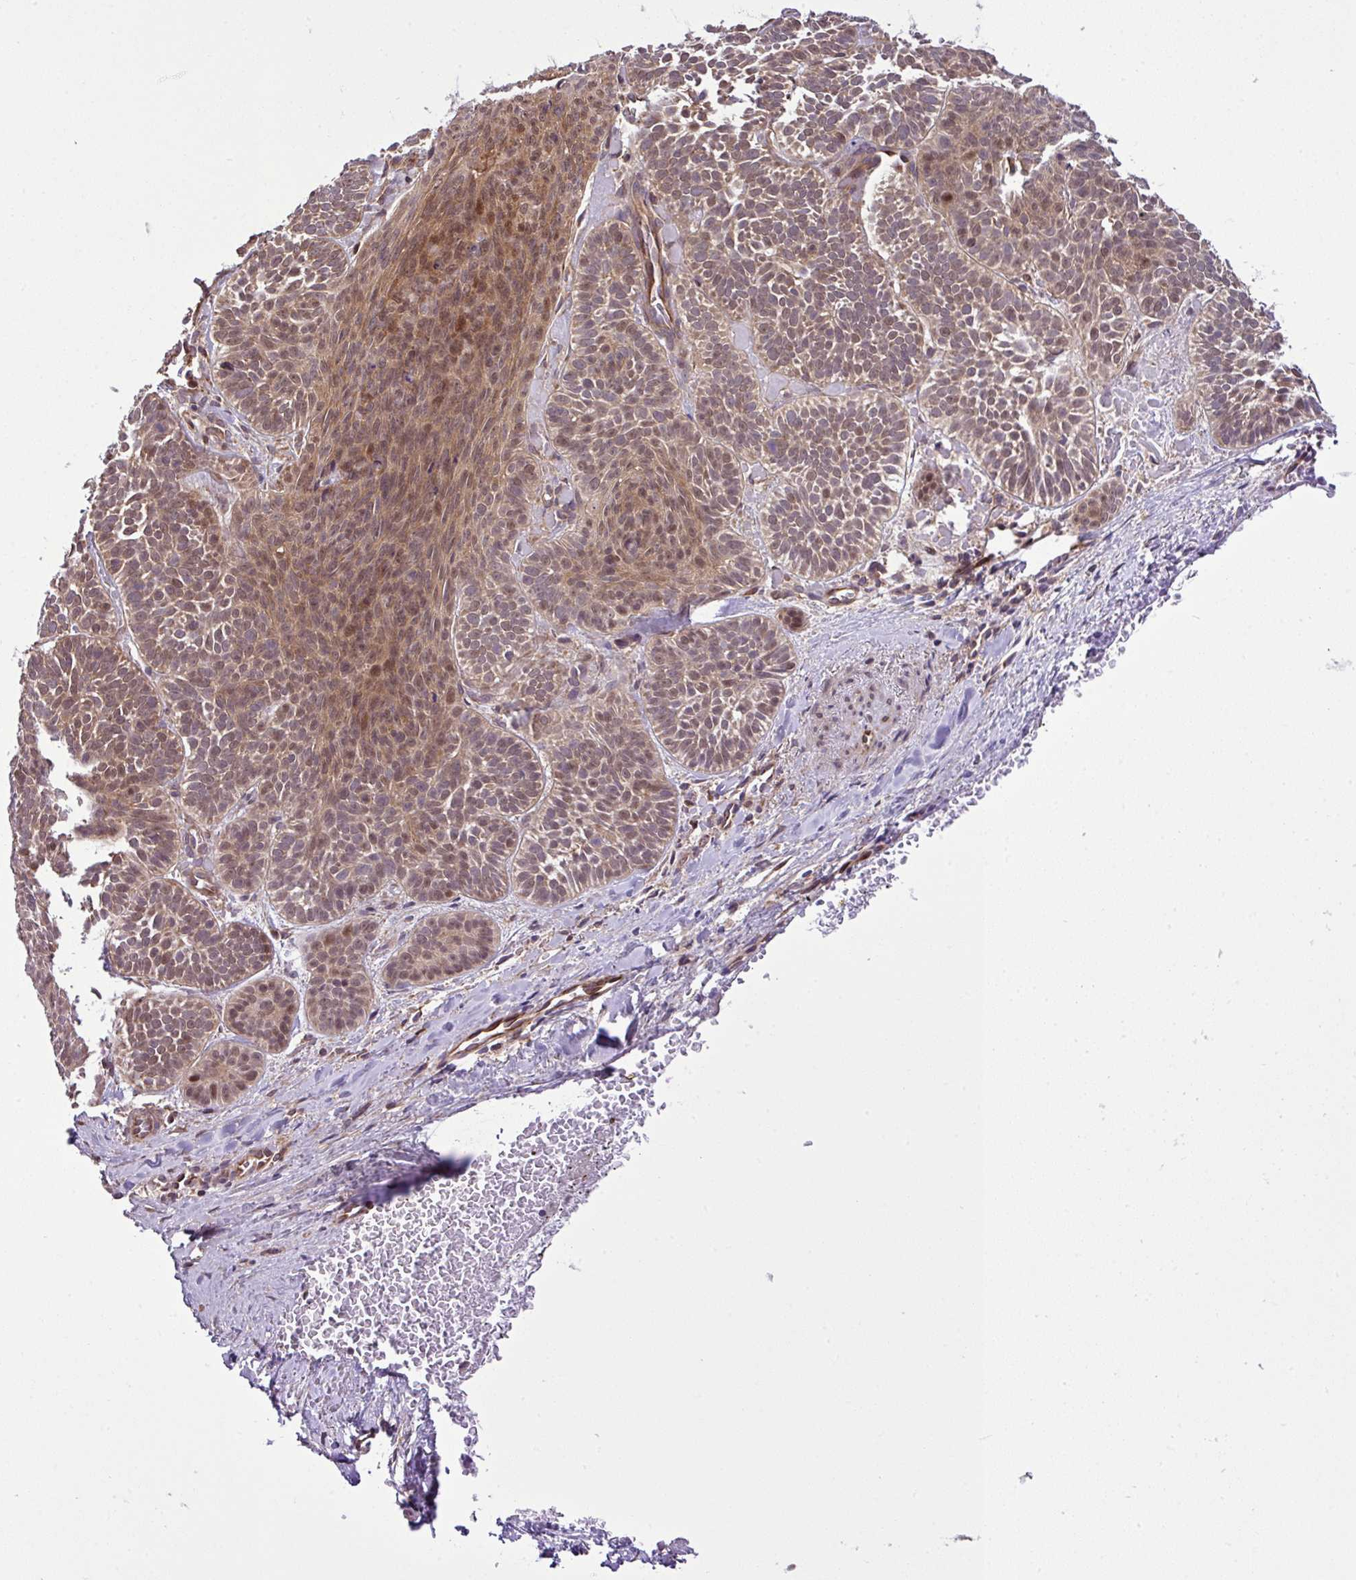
{"staining": {"intensity": "moderate", "quantity": ">75%", "location": "cytoplasmic/membranous,nuclear"}, "tissue": "skin cancer", "cell_type": "Tumor cells", "image_type": "cancer", "snomed": [{"axis": "morphology", "description": "Basal cell carcinoma"}, {"axis": "topography", "description": "Skin"}], "caption": "IHC of human skin cancer exhibits medium levels of moderate cytoplasmic/membranous and nuclear positivity in about >75% of tumor cells. (DAB (3,3'-diaminobenzidine) = brown stain, brightfield microscopy at high magnification).", "gene": "DLGAP4", "patient": {"sex": "male", "age": 85}}